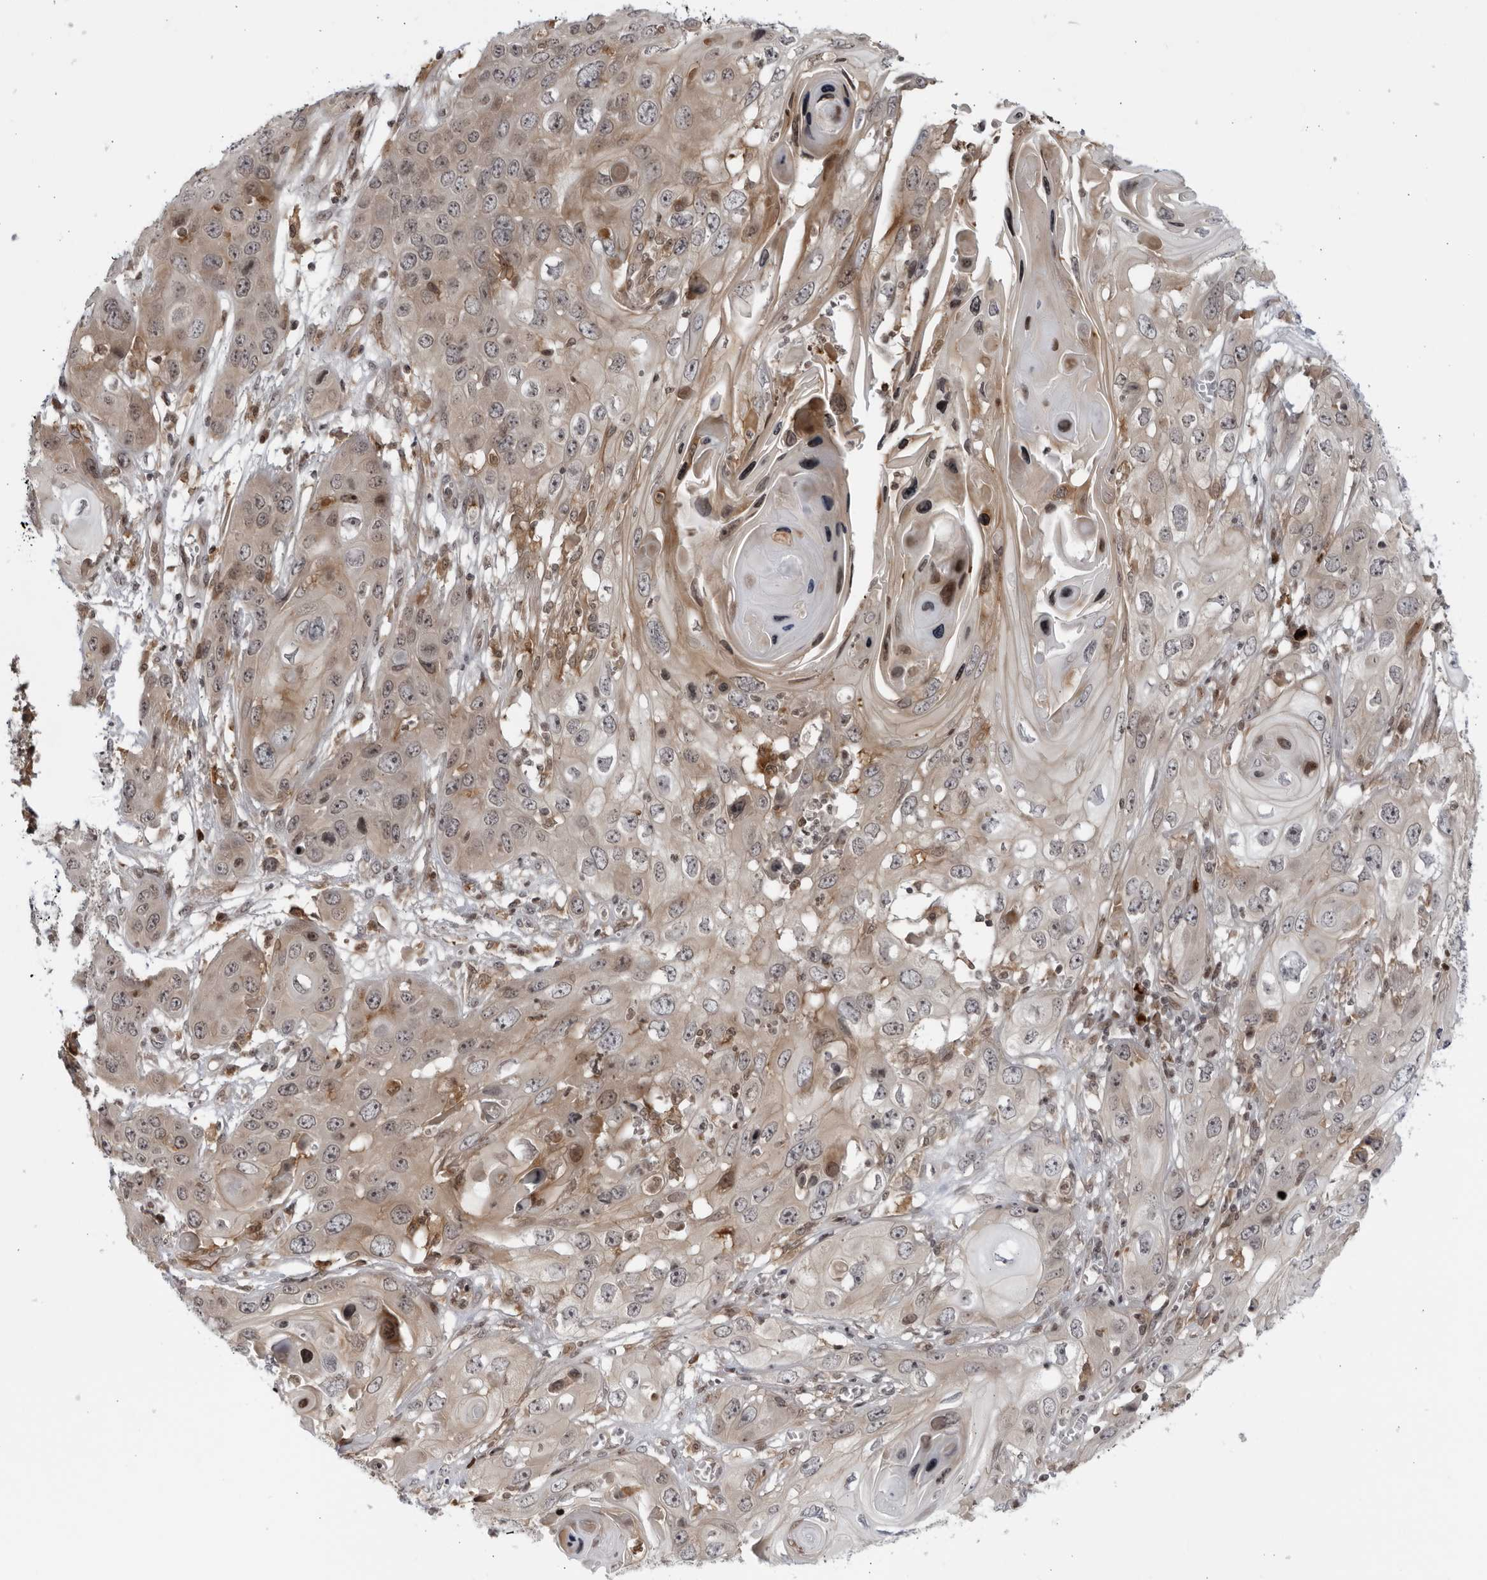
{"staining": {"intensity": "weak", "quantity": "25%-75%", "location": "cytoplasmic/membranous,nuclear"}, "tissue": "skin cancer", "cell_type": "Tumor cells", "image_type": "cancer", "snomed": [{"axis": "morphology", "description": "Squamous cell carcinoma, NOS"}, {"axis": "topography", "description": "Skin"}], "caption": "High-power microscopy captured an immunohistochemistry micrograph of skin cancer, revealing weak cytoplasmic/membranous and nuclear expression in approximately 25%-75% of tumor cells.", "gene": "DTL", "patient": {"sex": "male", "age": 55}}